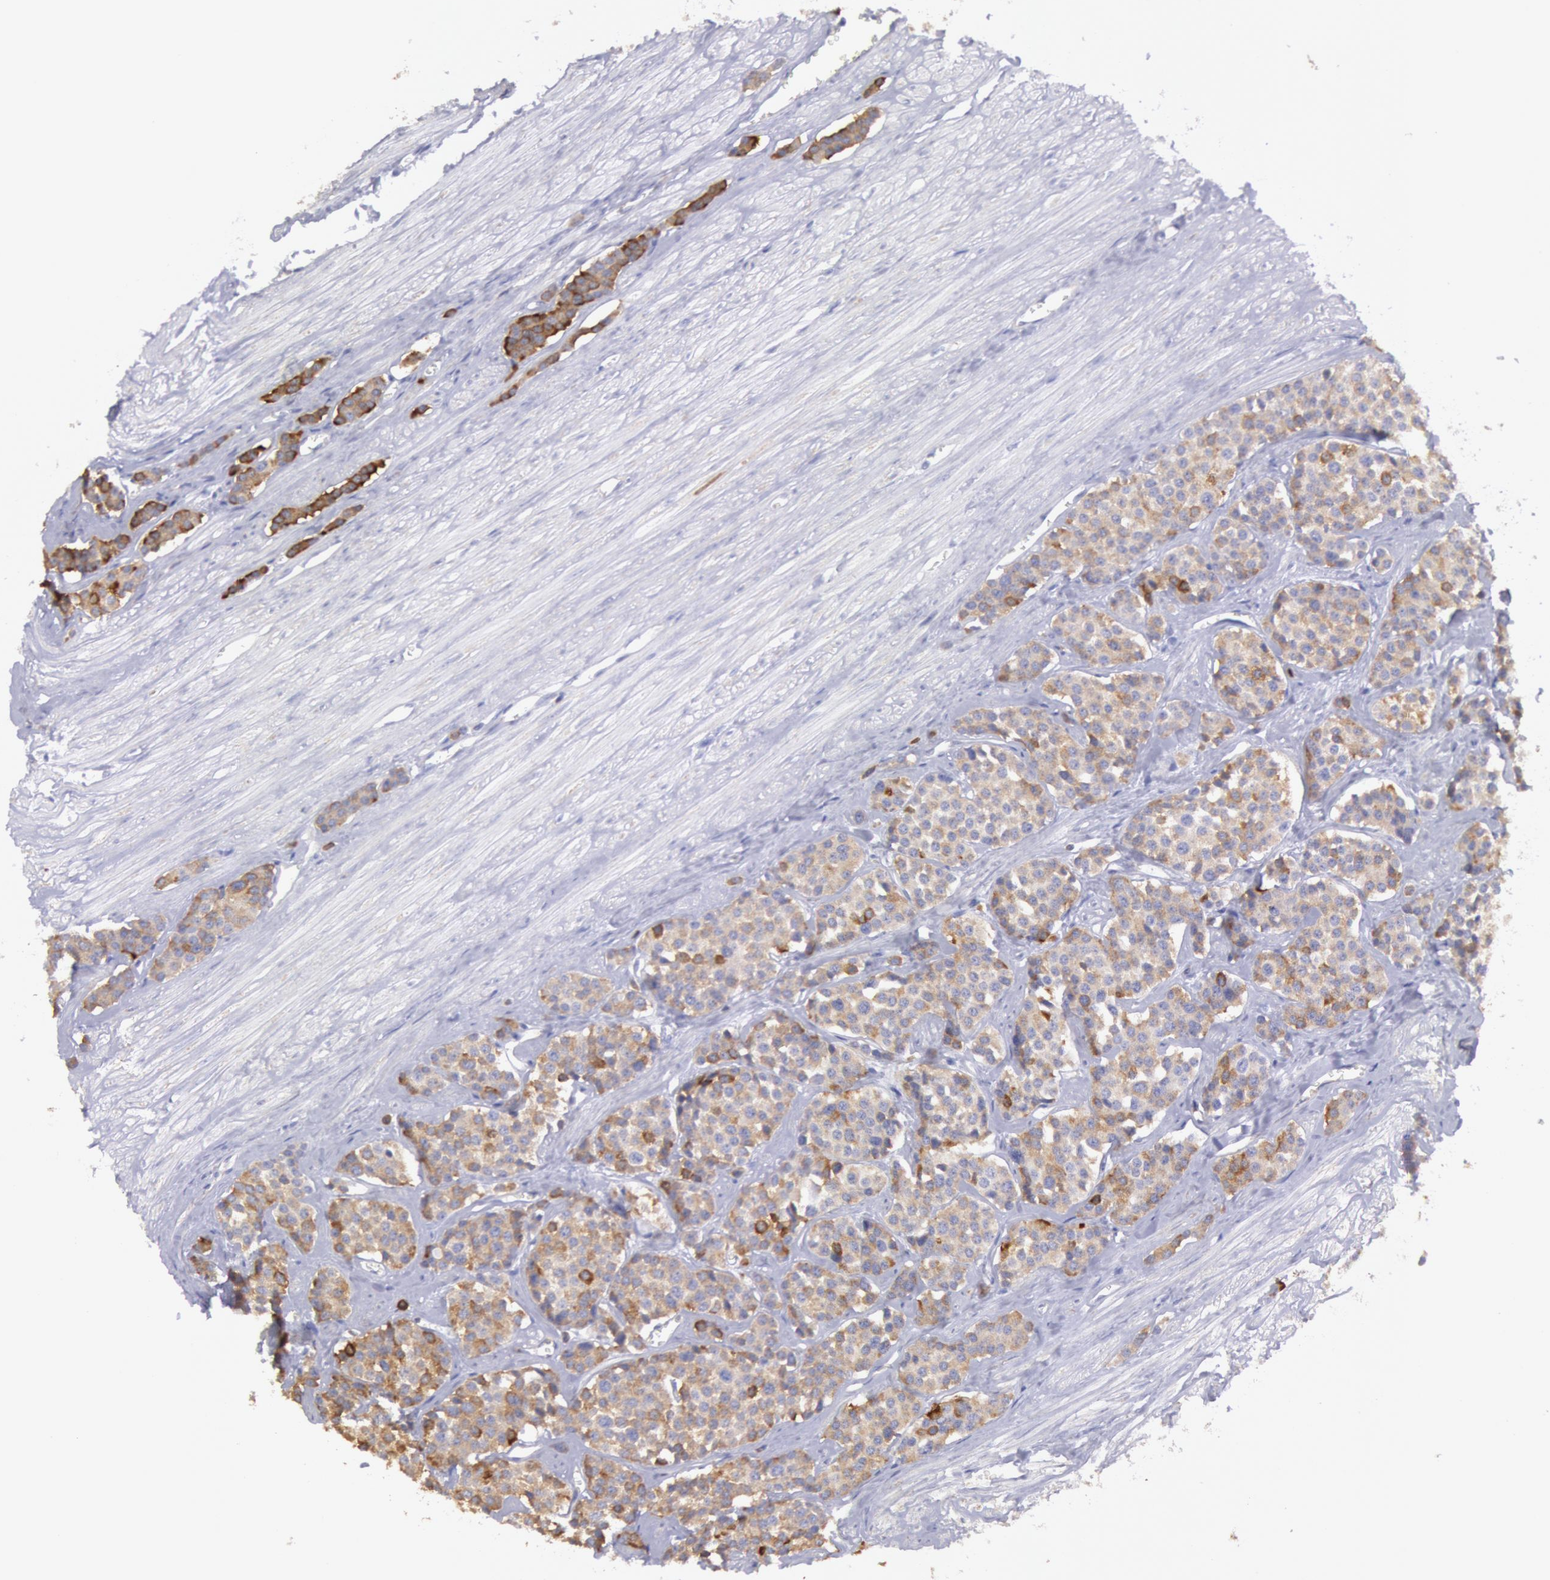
{"staining": {"intensity": "moderate", "quantity": ">75%", "location": "cytoplasmic/membranous"}, "tissue": "carcinoid", "cell_type": "Tumor cells", "image_type": "cancer", "snomed": [{"axis": "morphology", "description": "Carcinoid, malignant, NOS"}, {"axis": "topography", "description": "Small intestine"}], "caption": "IHC image of malignant carcinoid stained for a protein (brown), which displays medium levels of moderate cytoplasmic/membranous positivity in about >75% of tumor cells.", "gene": "RAB27A", "patient": {"sex": "male", "age": 60}}